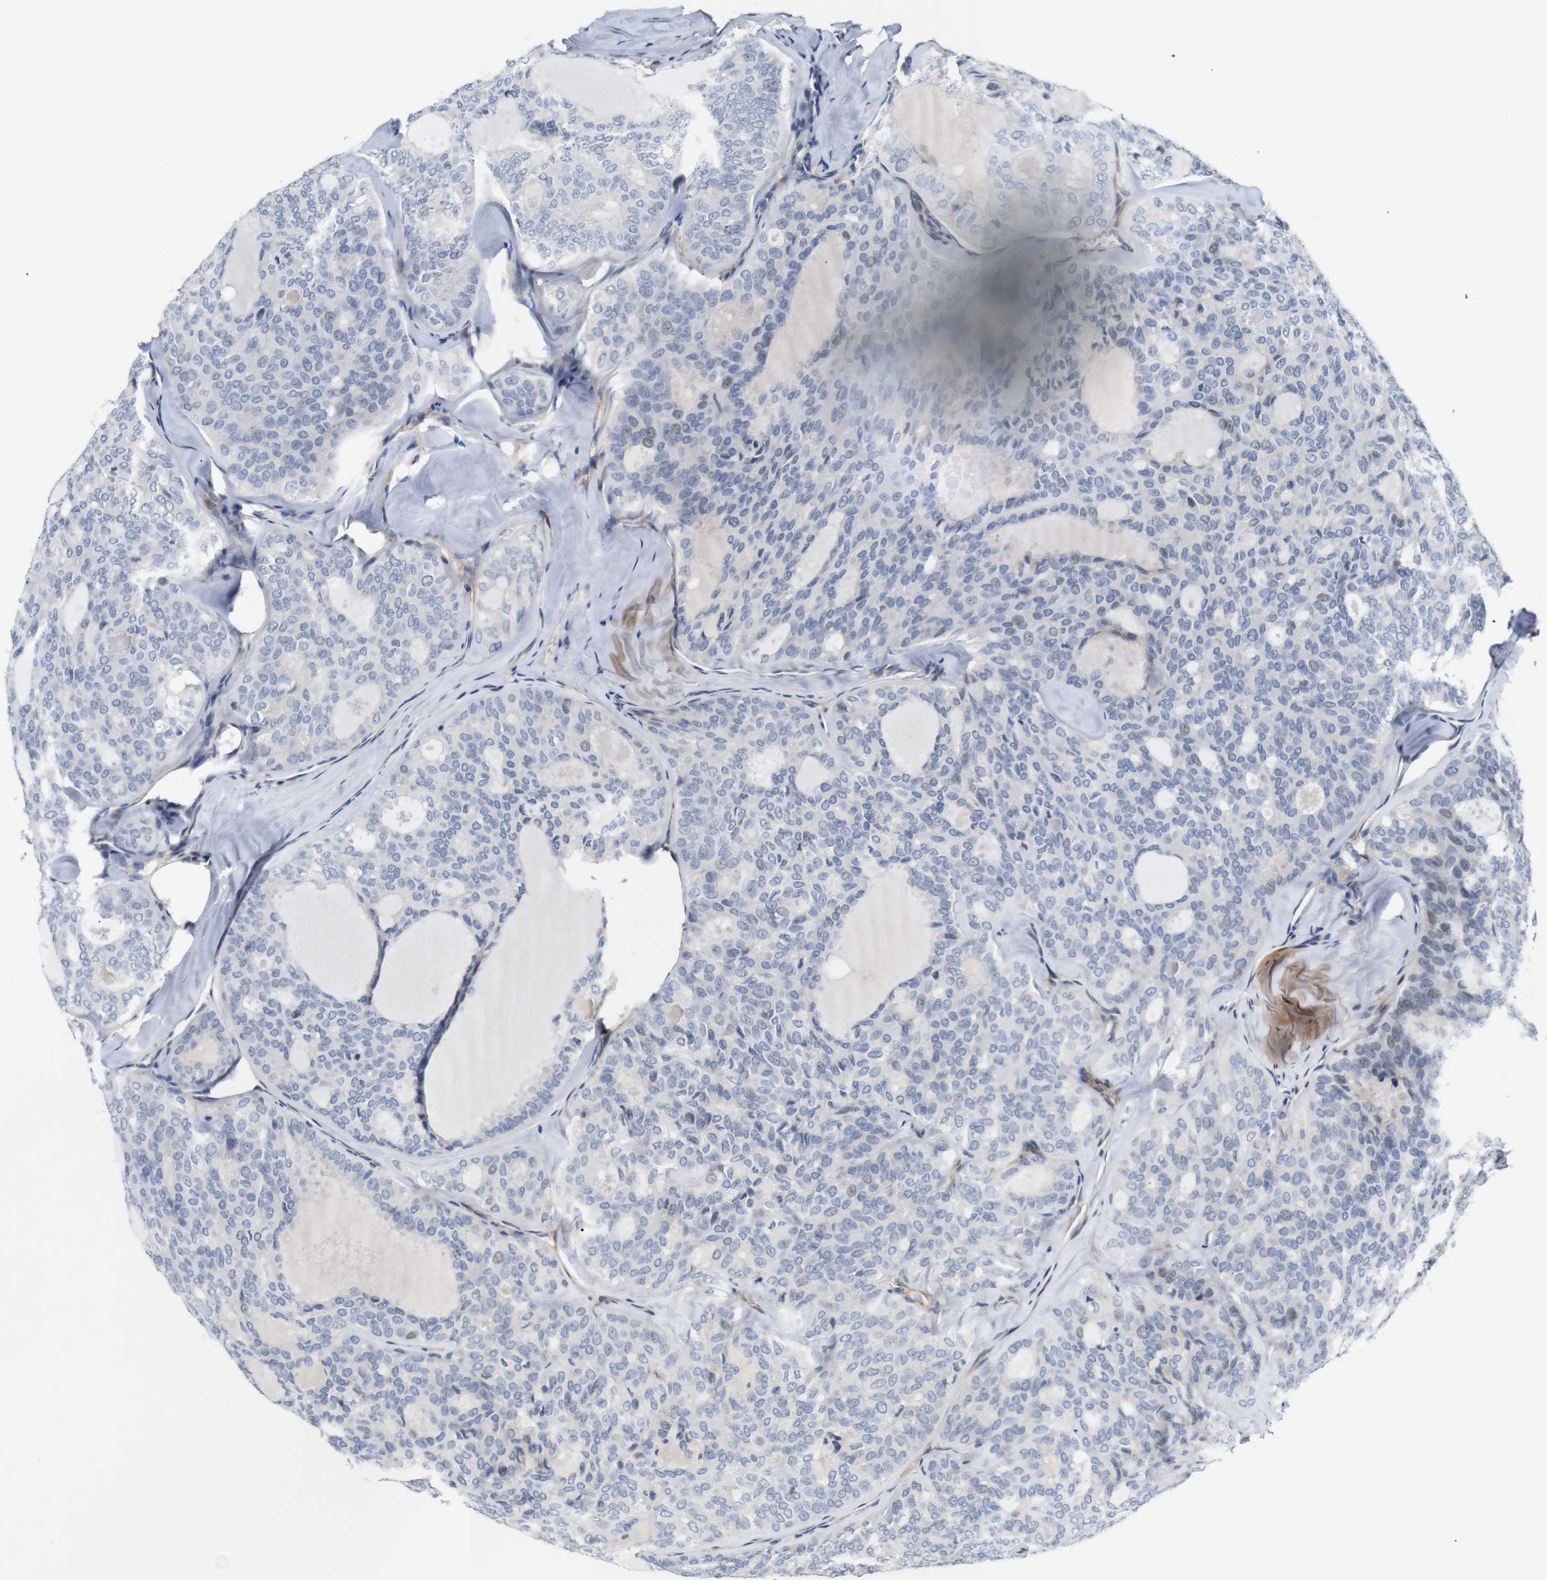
{"staining": {"intensity": "weak", "quantity": "<25%", "location": "nuclear"}, "tissue": "thyroid cancer", "cell_type": "Tumor cells", "image_type": "cancer", "snomed": [{"axis": "morphology", "description": "Follicular adenoma carcinoma, NOS"}, {"axis": "topography", "description": "Thyroid gland"}], "caption": "High magnification brightfield microscopy of follicular adenoma carcinoma (thyroid) stained with DAB (brown) and counterstained with hematoxylin (blue): tumor cells show no significant expression.", "gene": "CYB561", "patient": {"sex": "male", "age": 75}}